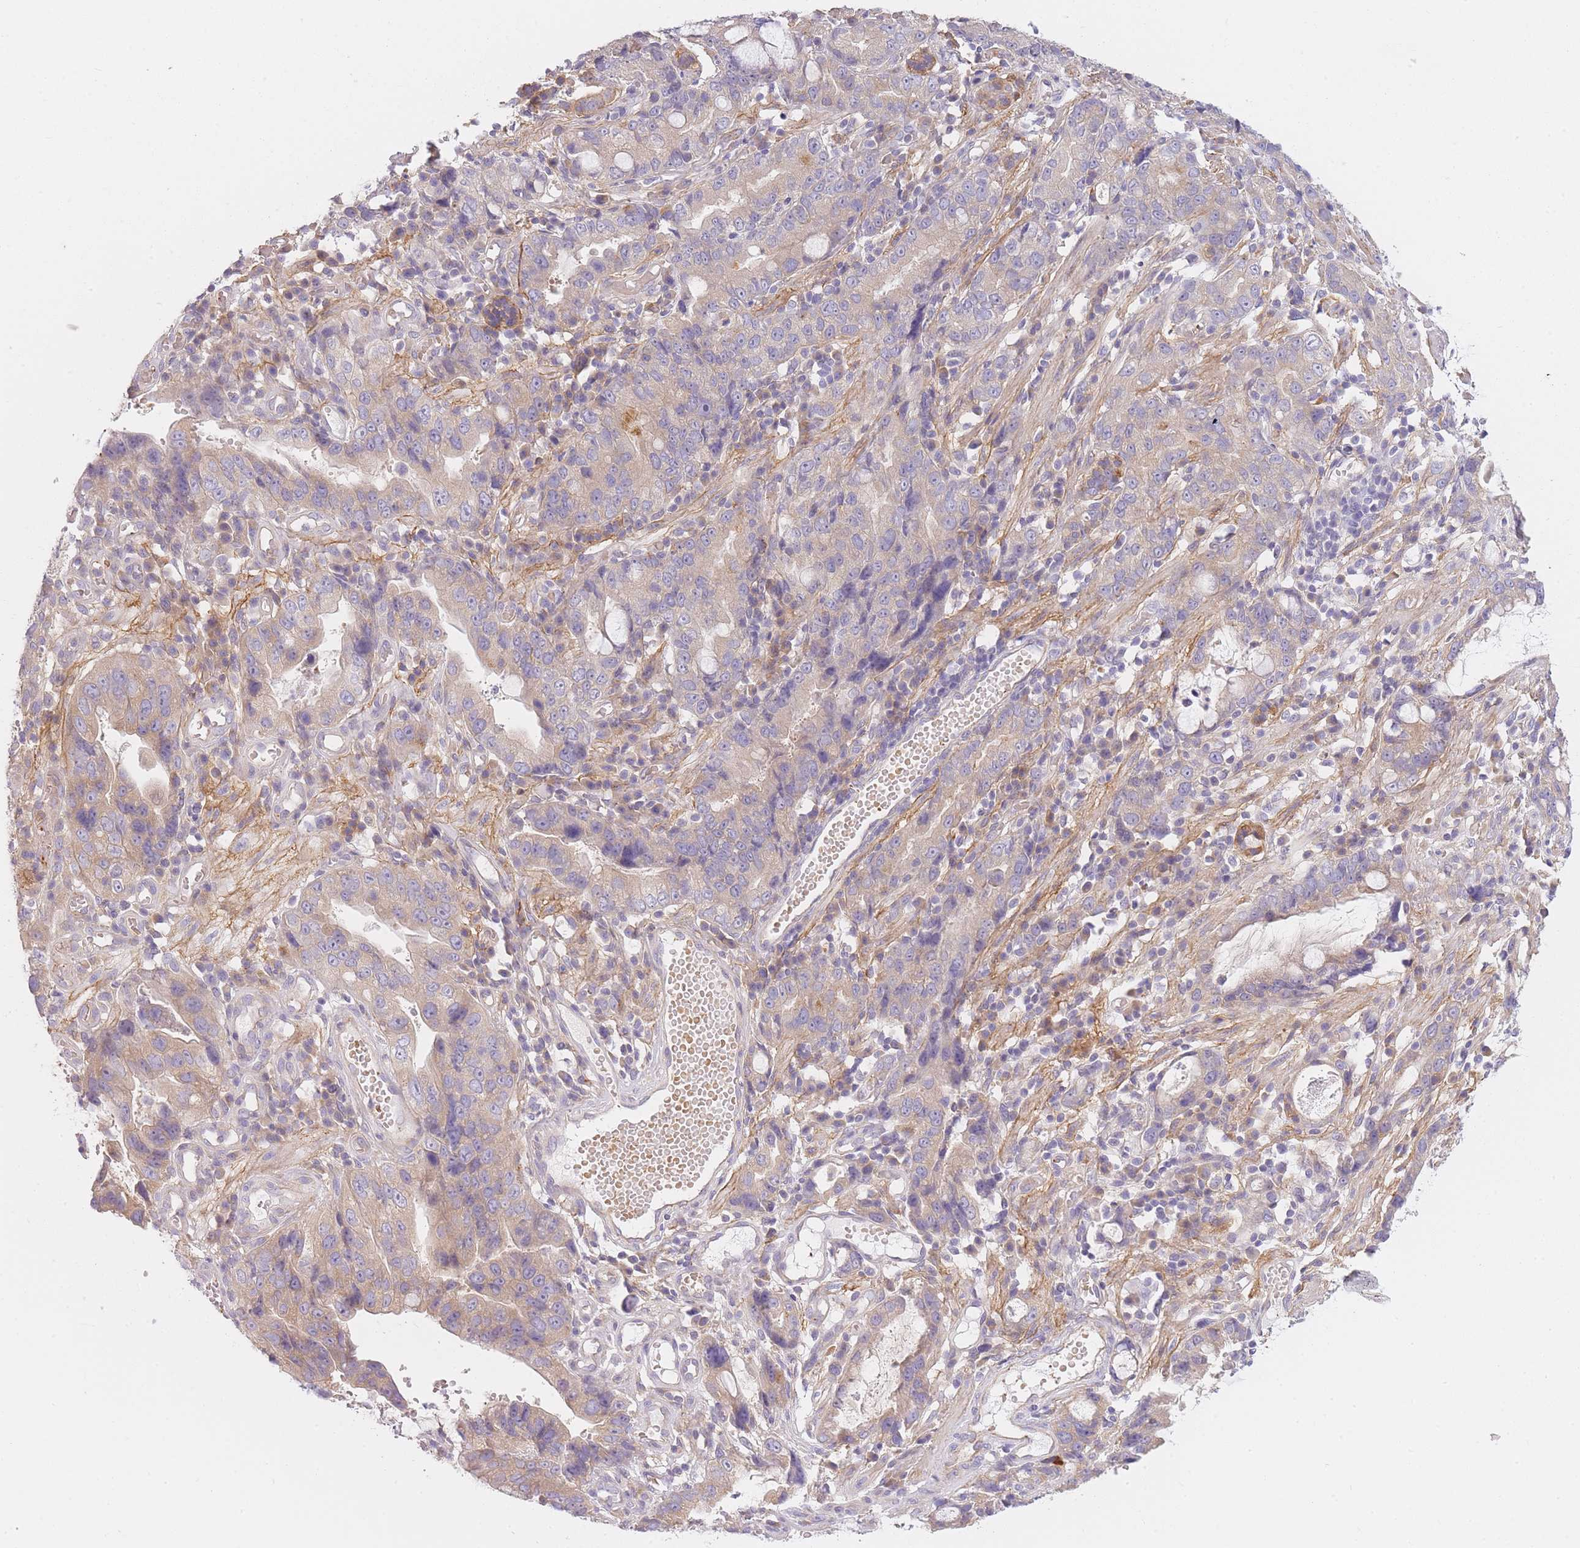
{"staining": {"intensity": "weak", "quantity": "25%-75%", "location": "cytoplasmic/membranous"}, "tissue": "stomach cancer", "cell_type": "Tumor cells", "image_type": "cancer", "snomed": [{"axis": "morphology", "description": "Adenocarcinoma, NOS"}, {"axis": "topography", "description": "Stomach"}], "caption": "Brown immunohistochemical staining in stomach cancer demonstrates weak cytoplasmic/membranous positivity in approximately 25%-75% of tumor cells.", "gene": "AP3M2", "patient": {"sex": "male", "age": 55}}